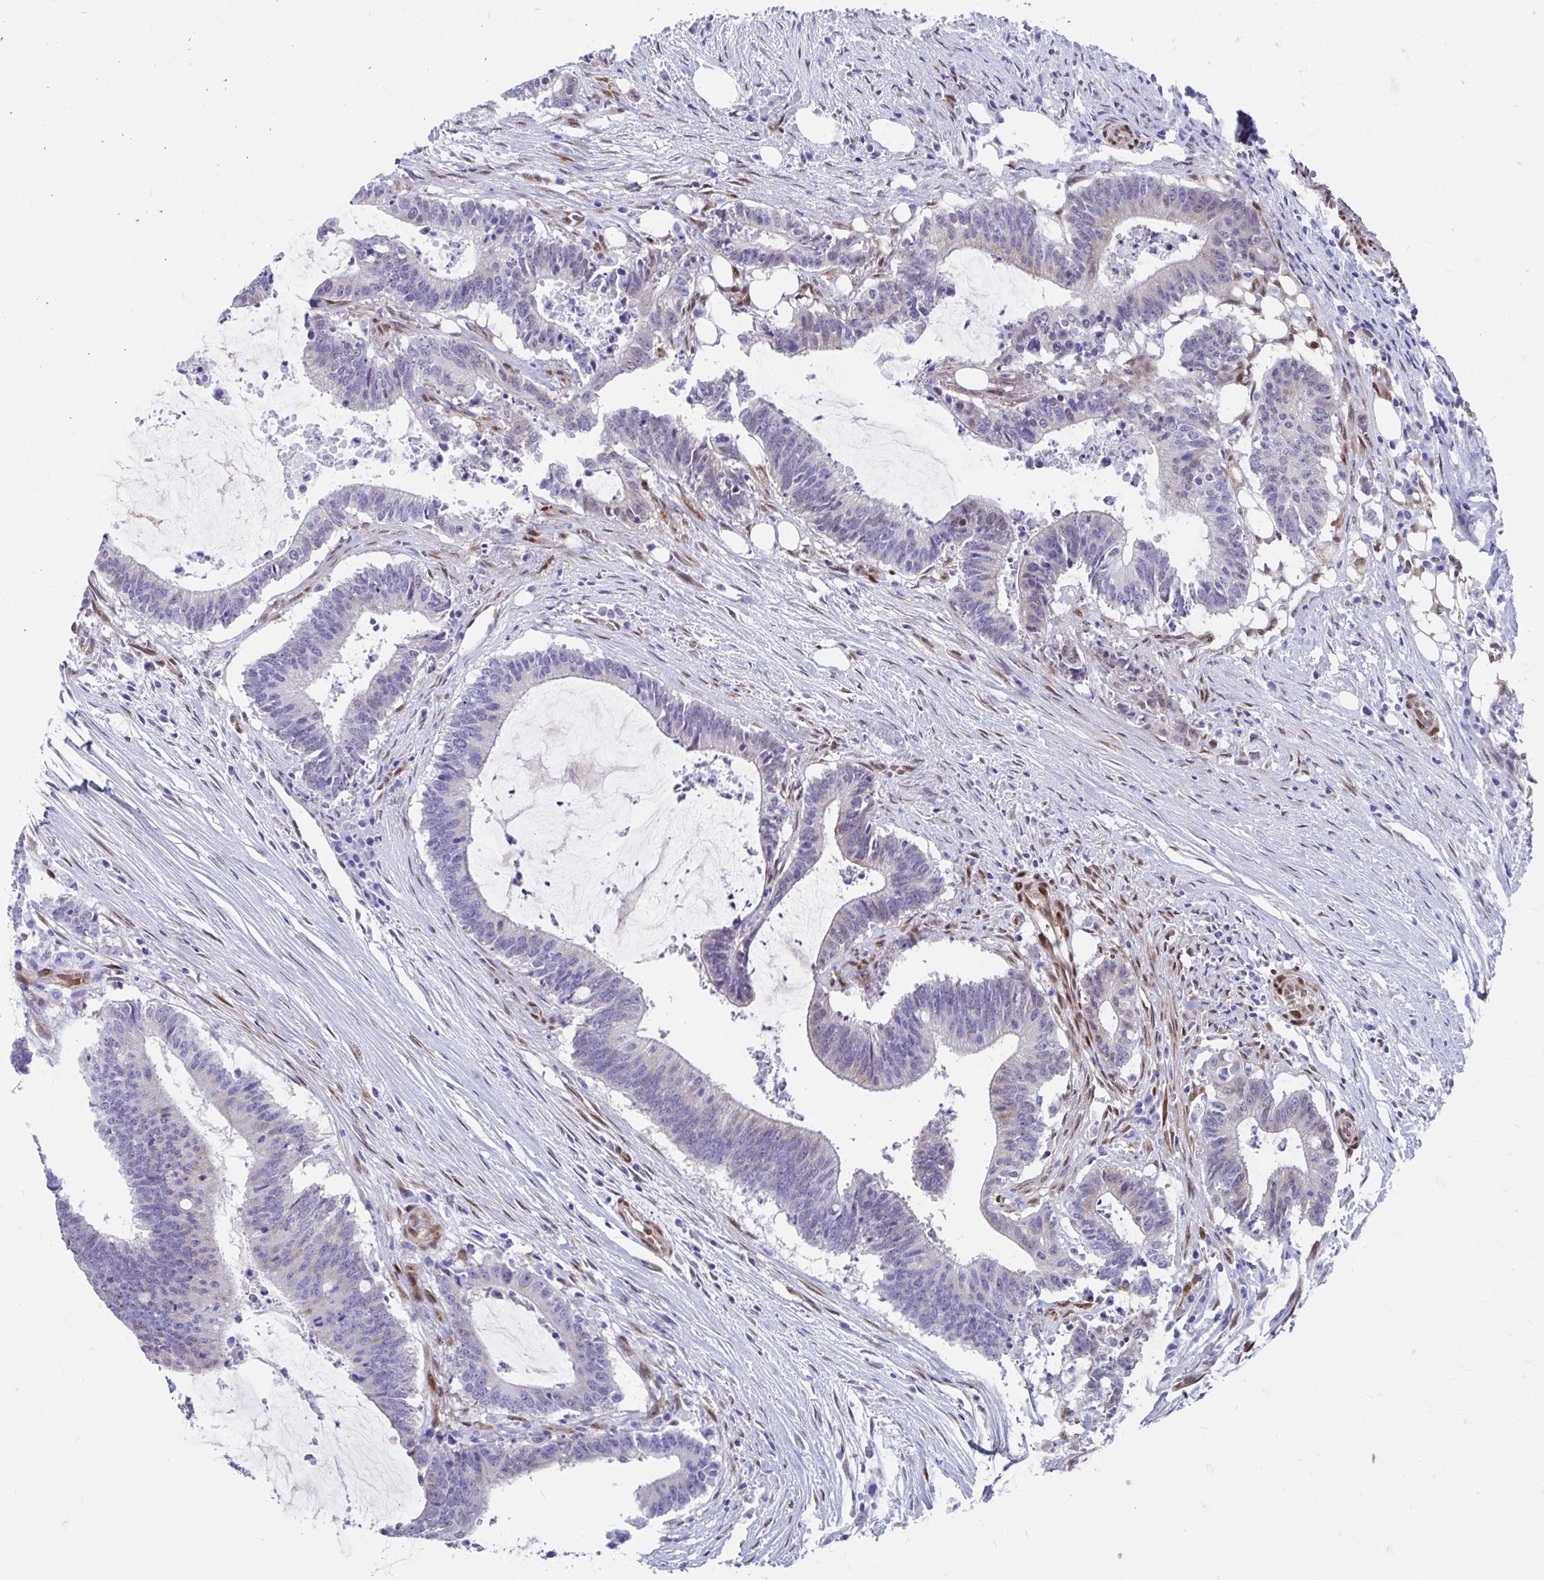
{"staining": {"intensity": "weak", "quantity": "<25%", "location": "cytoplasmic/membranous"}, "tissue": "colorectal cancer", "cell_type": "Tumor cells", "image_type": "cancer", "snomed": [{"axis": "morphology", "description": "Adenocarcinoma, NOS"}, {"axis": "topography", "description": "Colon"}], "caption": "Immunohistochemistry histopathology image of neoplastic tissue: human colorectal cancer (adenocarcinoma) stained with DAB (3,3'-diaminobenzidine) demonstrates no significant protein expression in tumor cells.", "gene": "RBPMS", "patient": {"sex": "female", "age": 43}}